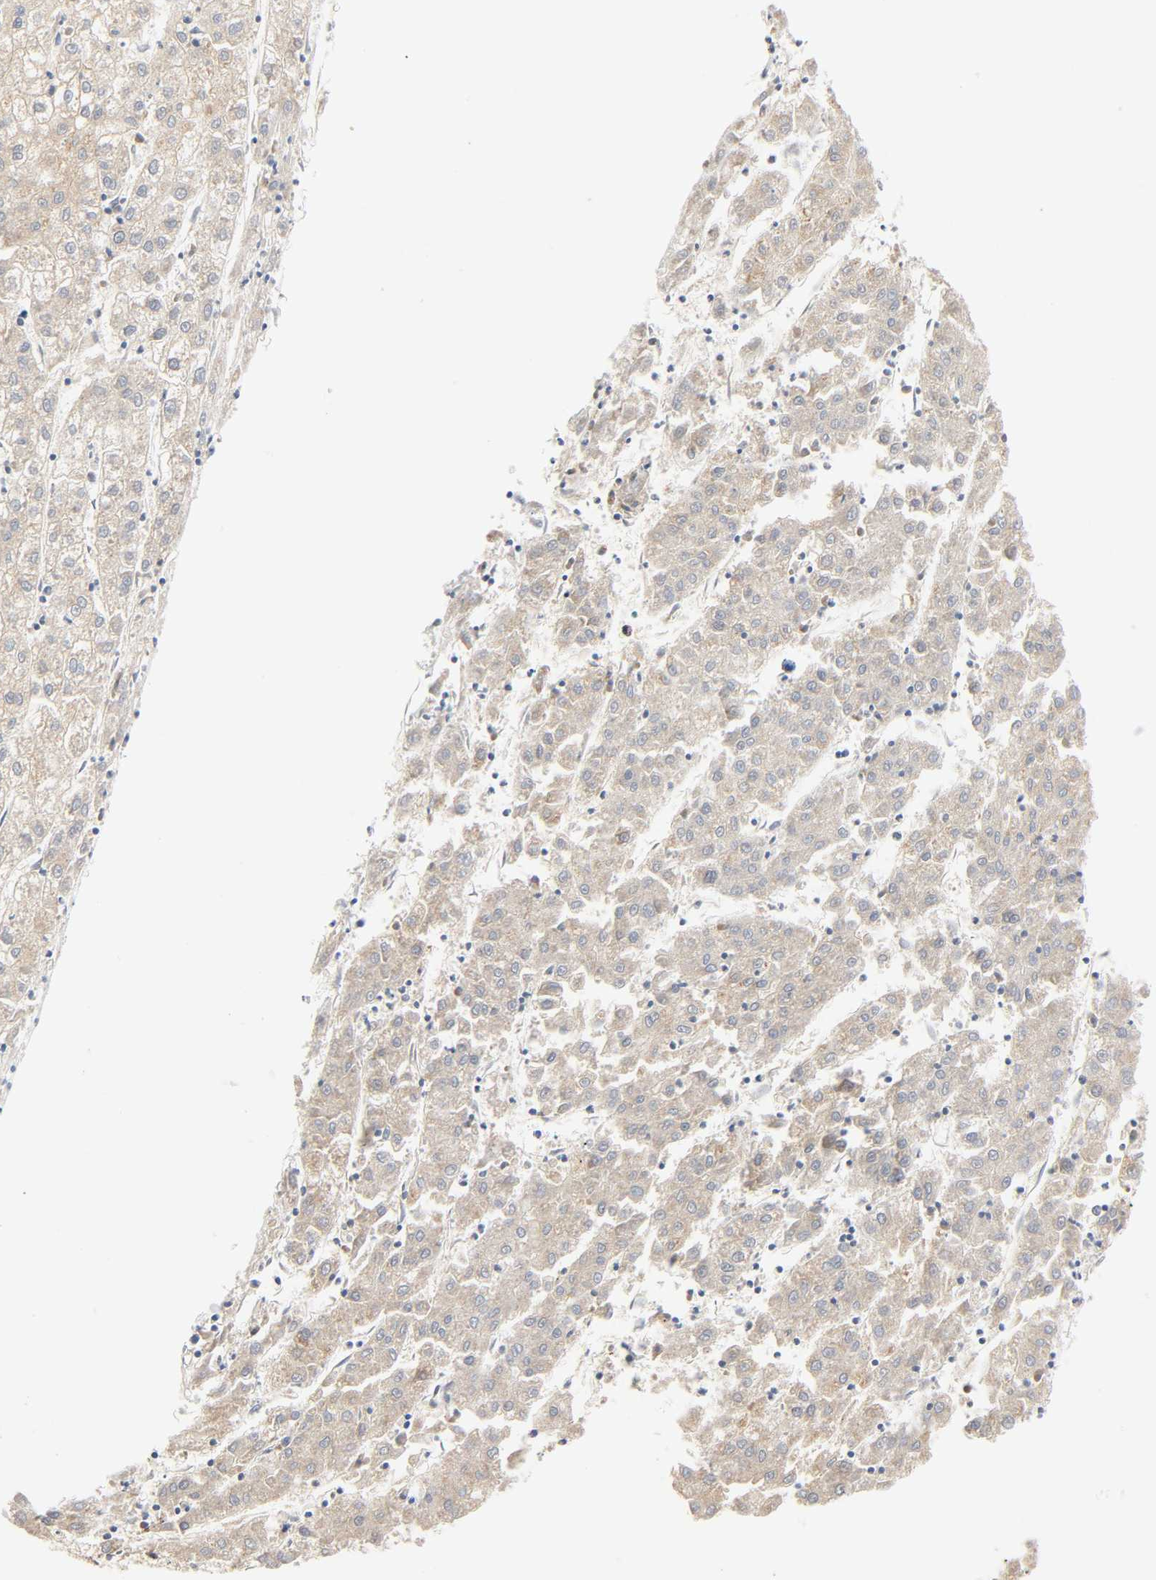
{"staining": {"intensity": "weak", "quantity": ">75%", "location": "cytoplasmic/membranous"}, "tissue": "liver cancer", "cell_type": "Tumor cells", "image_type": "cancer", "snomed": [{"axis": "morphology", "description": "Carcinoma, Hepatocellular, NOS"}, {"axis": "topography", "description": "Liver"}], "caption": "Immunohistochemical staining of human liver hepatocellular carcinoma displays low levels of weak cytoplasmic/membranous protein positivity in approximately >75% of tumor cells.", "gene": "REEP6", "patient": {"sex": "male", "age": 72}}